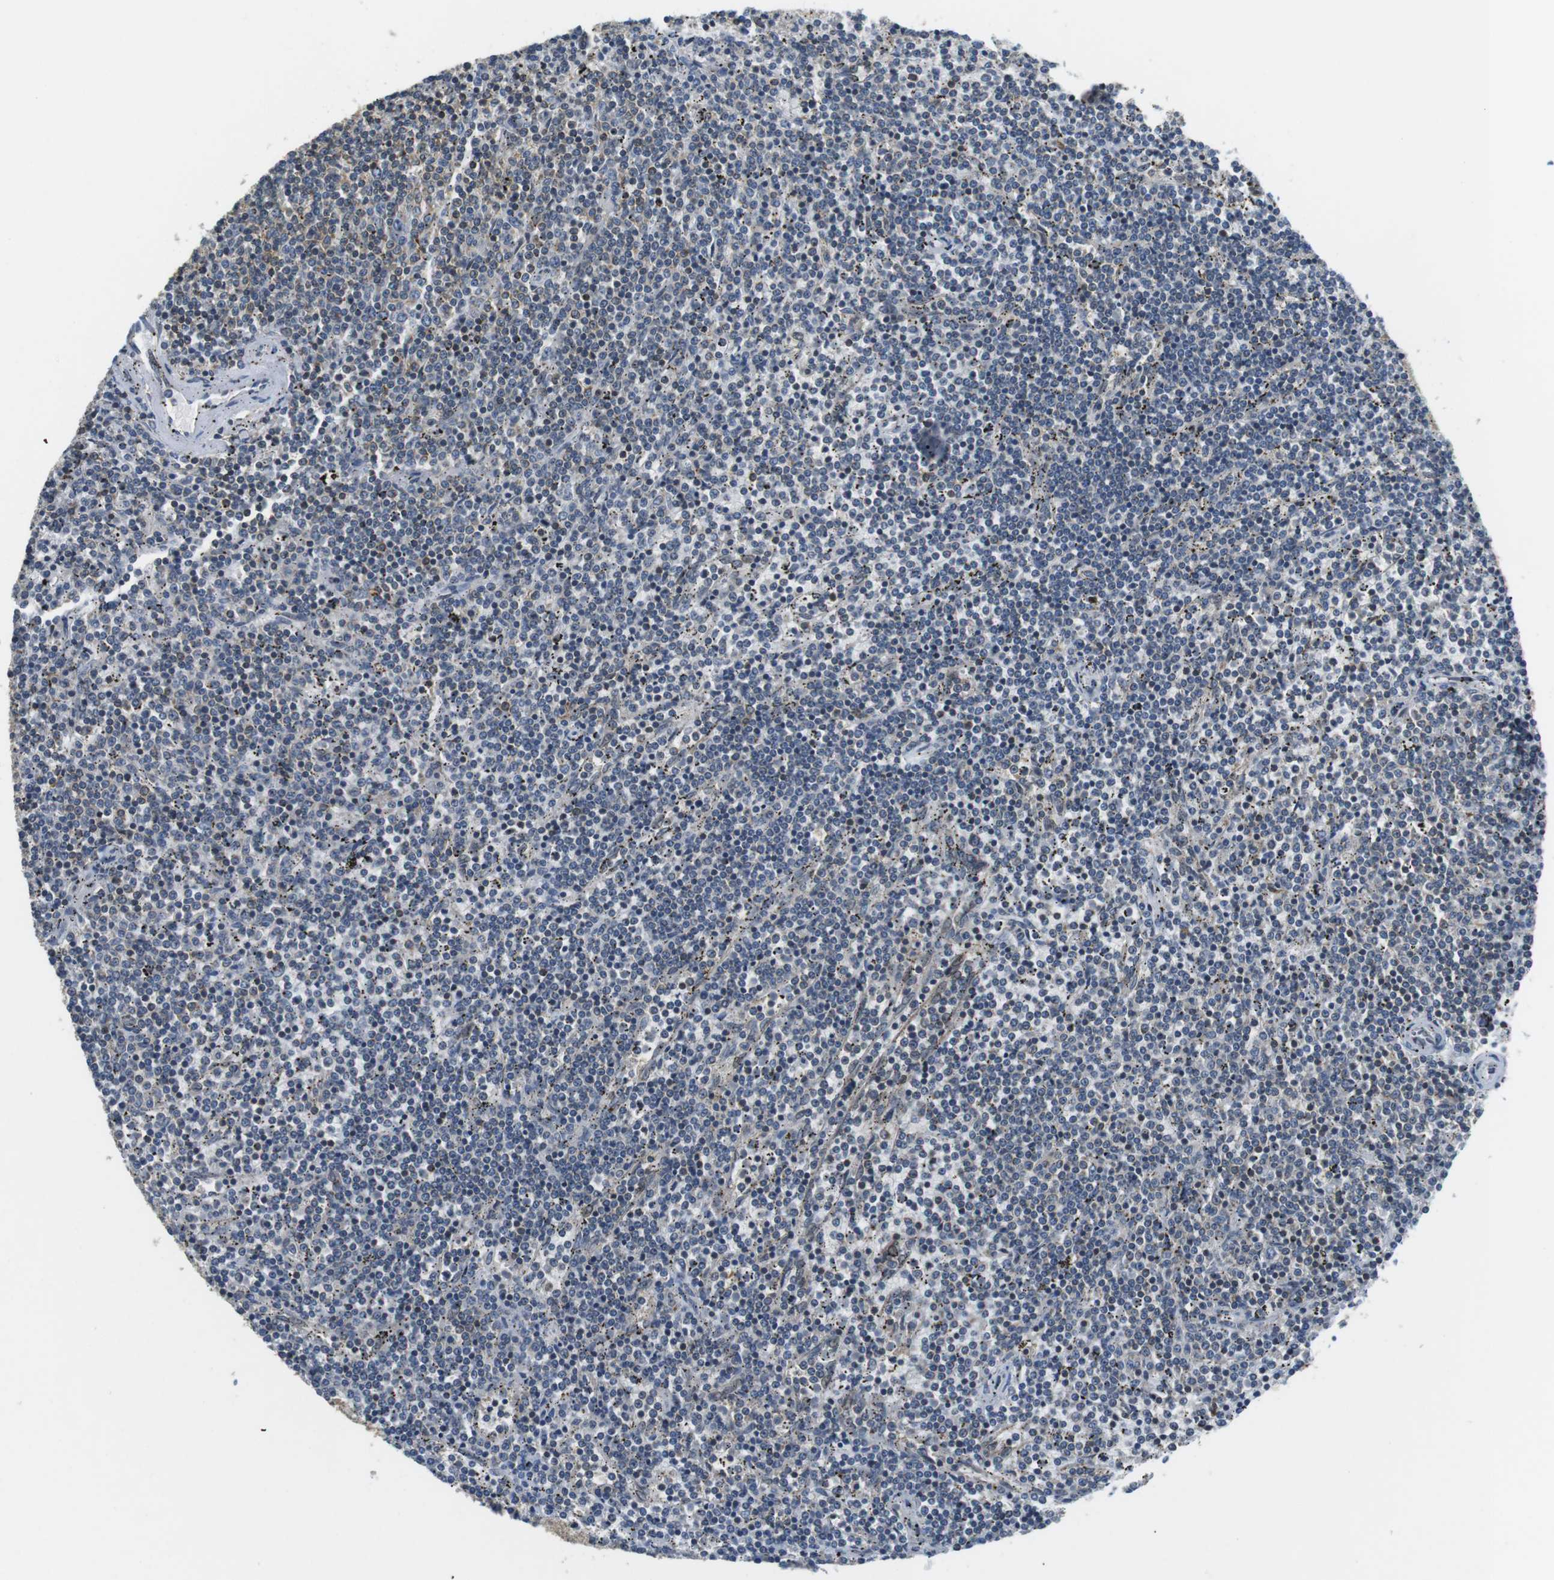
{"staining": {"intensity": "negative", "quantity": "none", "location": "none"}, "tissue": "lymphoma", "cell_type": "Tumor cells", "image_type": "cancer", "snomed": [{"axis": "morphology", "description": "Malignant lymphoma, non-Hodgkin's type, Low grade"}, {"axis": "topography", "description": "Spleen"}], "caption": "Protein analysis of lymphoma exhibits no significant staining in tumor cells. Brightfield microscopy of immunohistochemistry (IHC) stained with DAB (3,3'-diaminobenzidine) (brown) and hematoxylin (blue), captured at high magnification.", "gene": "TMX4", "patient": {"sex": "female", "age": 50}}